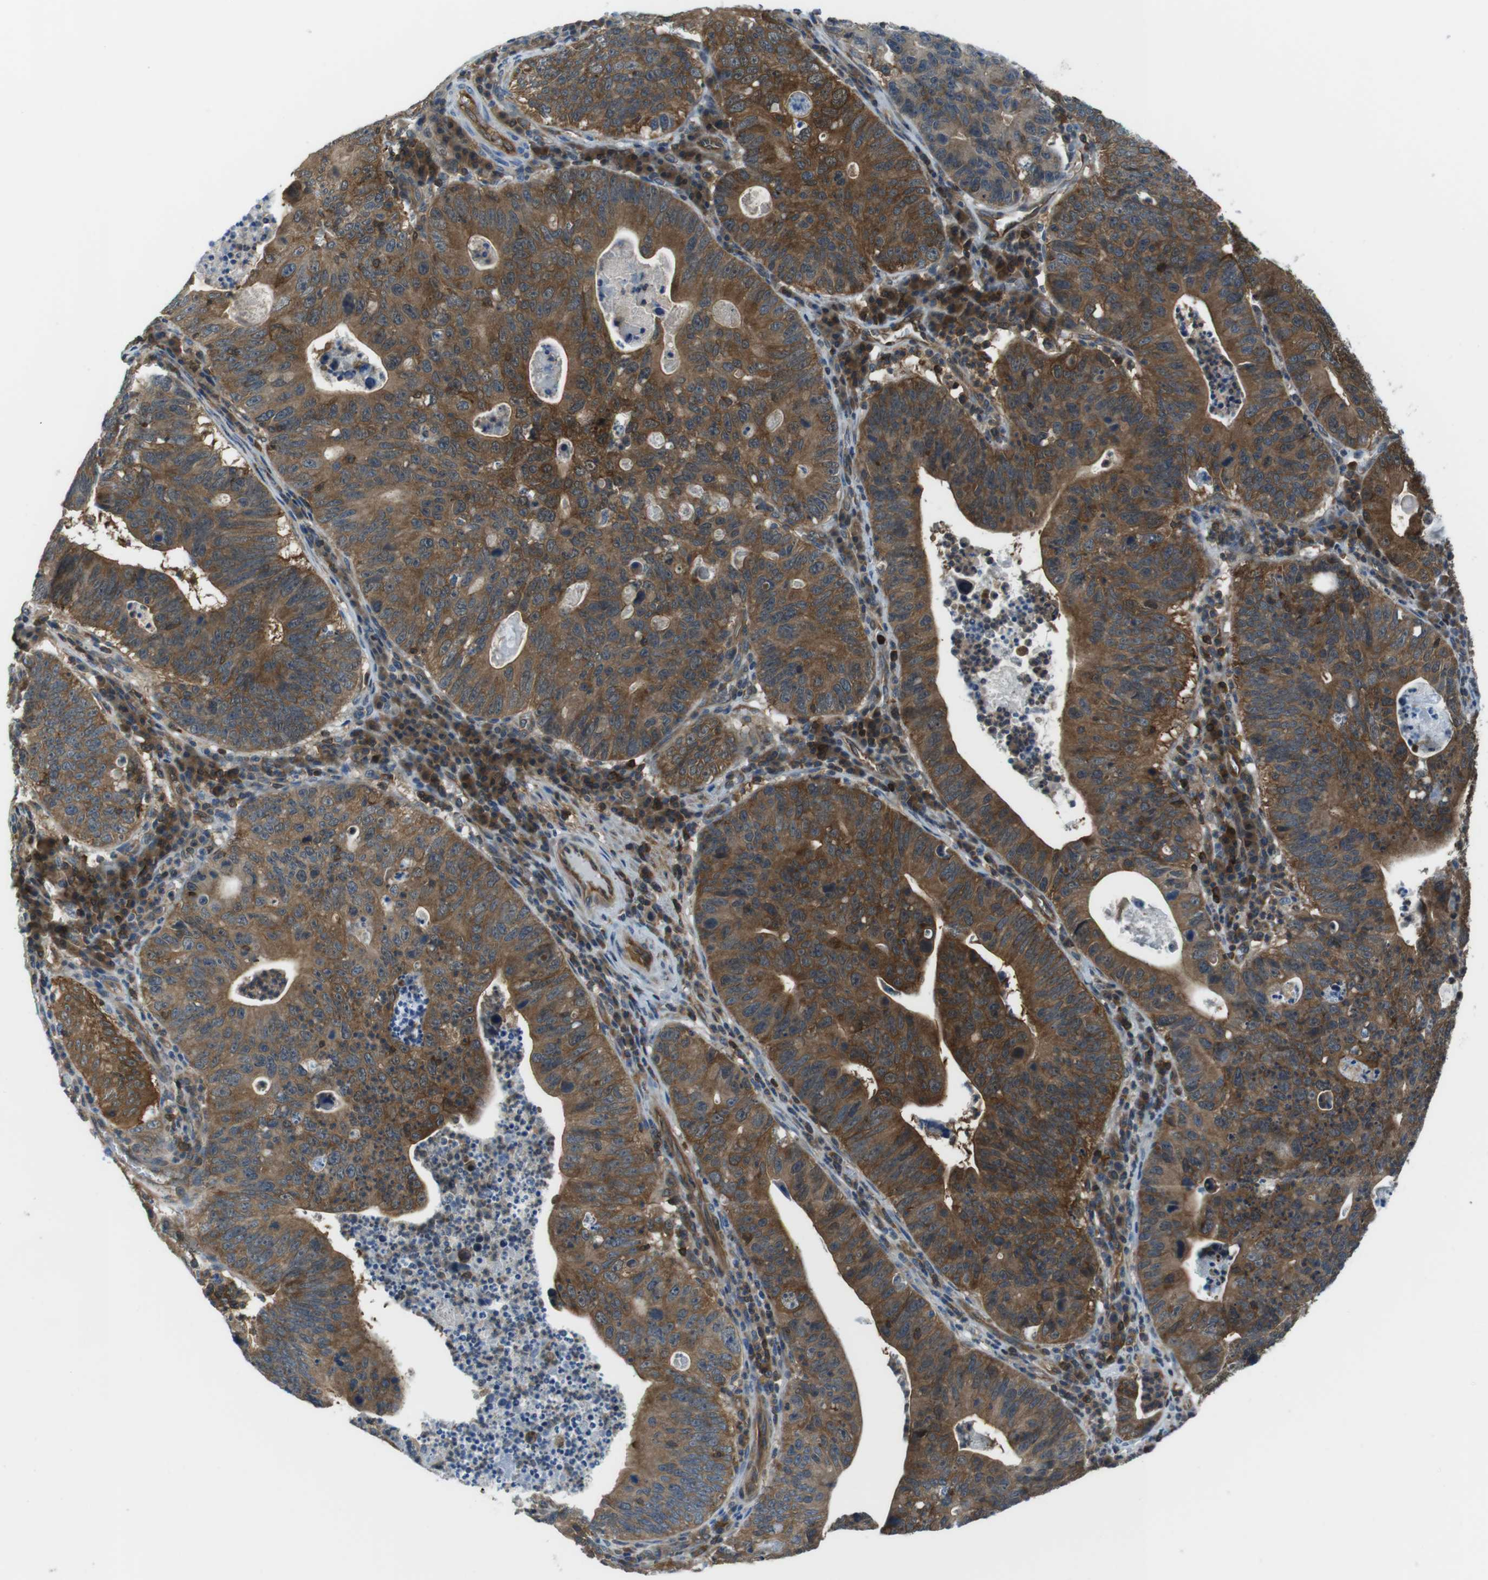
{"staining": {"intensity": "strong", "quantity": ">75%", "location": "cytoplasmic/membranous"}, "tissue": "stomach cancer", "cell_type": "Tumor cells", "image_type": "cancer", "snomed": [{"axis": "morphology", "description": "Adenocarcinoma, NOS"}, {"axis": "topography", "description": "Stomach"}], "caption": "A high-resolution photomicrograph shows immunohistochemistry (IHC) staining of stomach cancer (adenocarcinoma), which demonstrates strong cytoplasmic/membranous expression in about >75% of tumor cells.", "gene": "TES", "patient": {"sex": "male", "age": 59}}